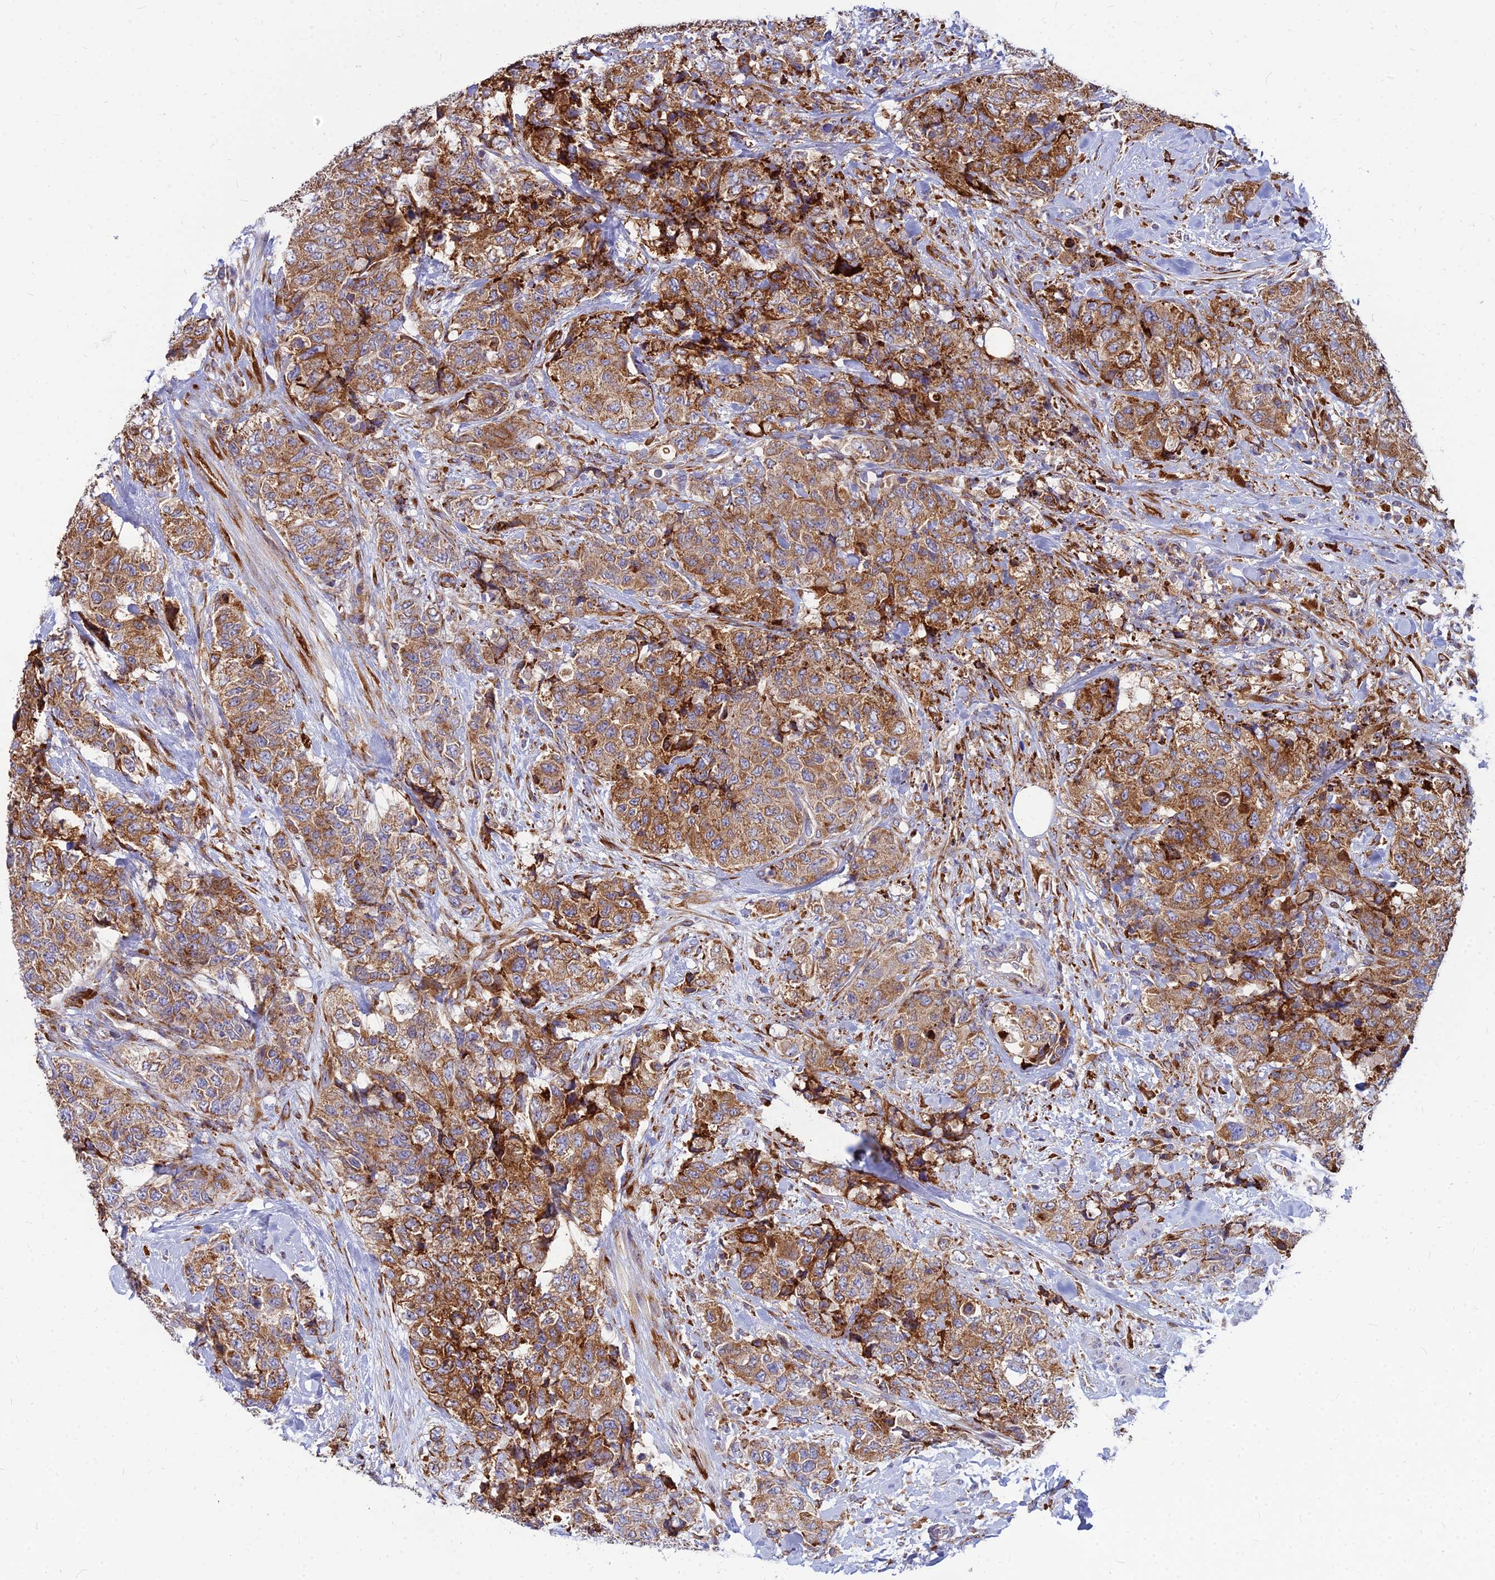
{"staining": {"intensity": "moderate", "quantity": ">75%", "location": "cytoplasmic/membranous"}, "tissue": "urothelial cancer", "cell_type": "Tumor cells", "image_type": "cancer", "snomed": [{"axis": "morphology", "description": "Urothelial carcinoma, High grade"}, {"axis": "topography", "description": "Urinary bladder"}], "caption": "Immunohistochemical staining of human urothelial cancer demonstrates medium levels of moderate cytoplasmic/membranous protein positivity in approximately >75% of tumor cells.", "gene": "CCT6B", "patient": {"sex": "female", "age": 78}}